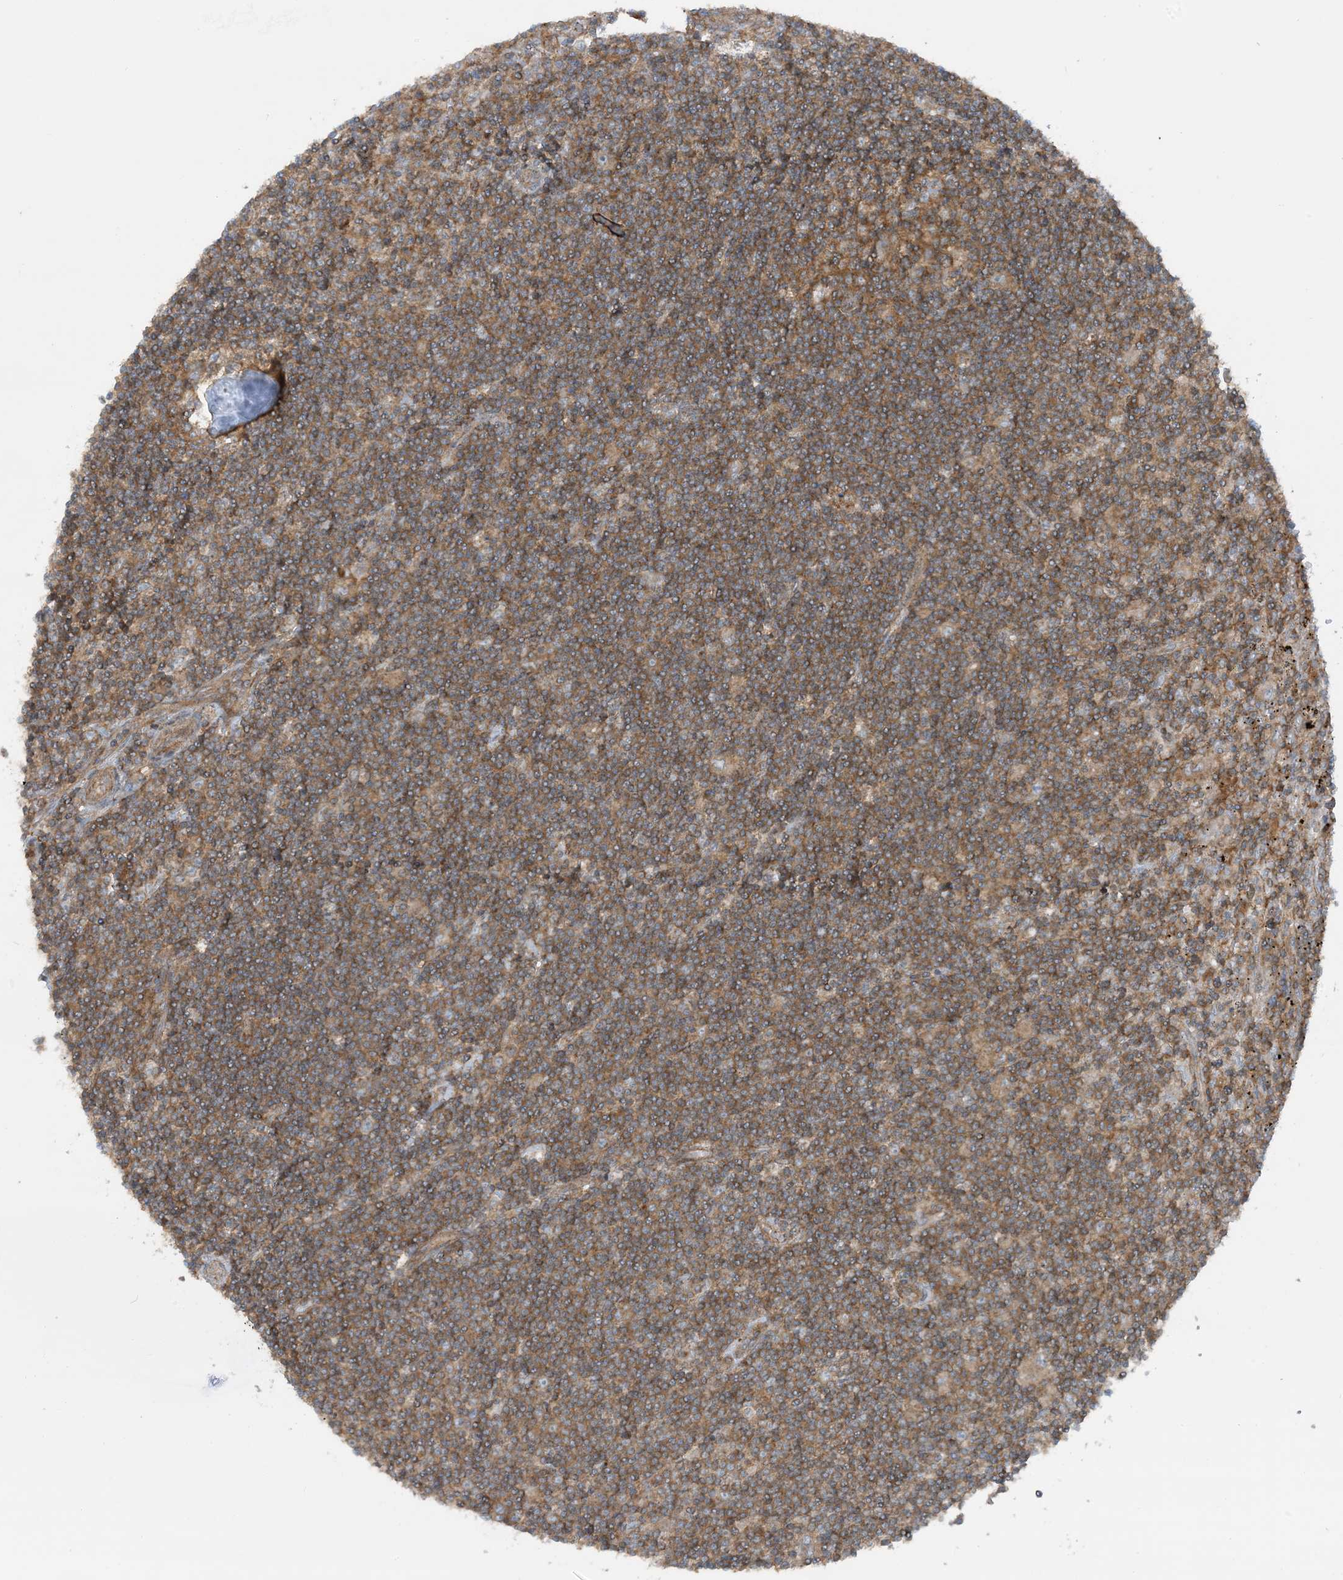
{"staining": {"intensity": "moderate", "quantity": ">75%", "location": "cytoplasmic/membranous"}, "tissue": "lymphoma", "cell_type": "Tumor cells", "image_type": "cancer", "snomed": [{"axis": "morphology", "description": "Malignant lymphoma, non-Hodgkin's type, Low grade"}, {"axis": "topography", "description": "Spleen"}], "caption": "Low-grade malignant lymphoma, non-Hodgkin's type stained with a brown dye demonstrates moderate cytoplasmic/membranous positive staining in approximately >75% of tumor cells.", "gene": "STAM2", "patient": {"sex": "male", "age": 76}}